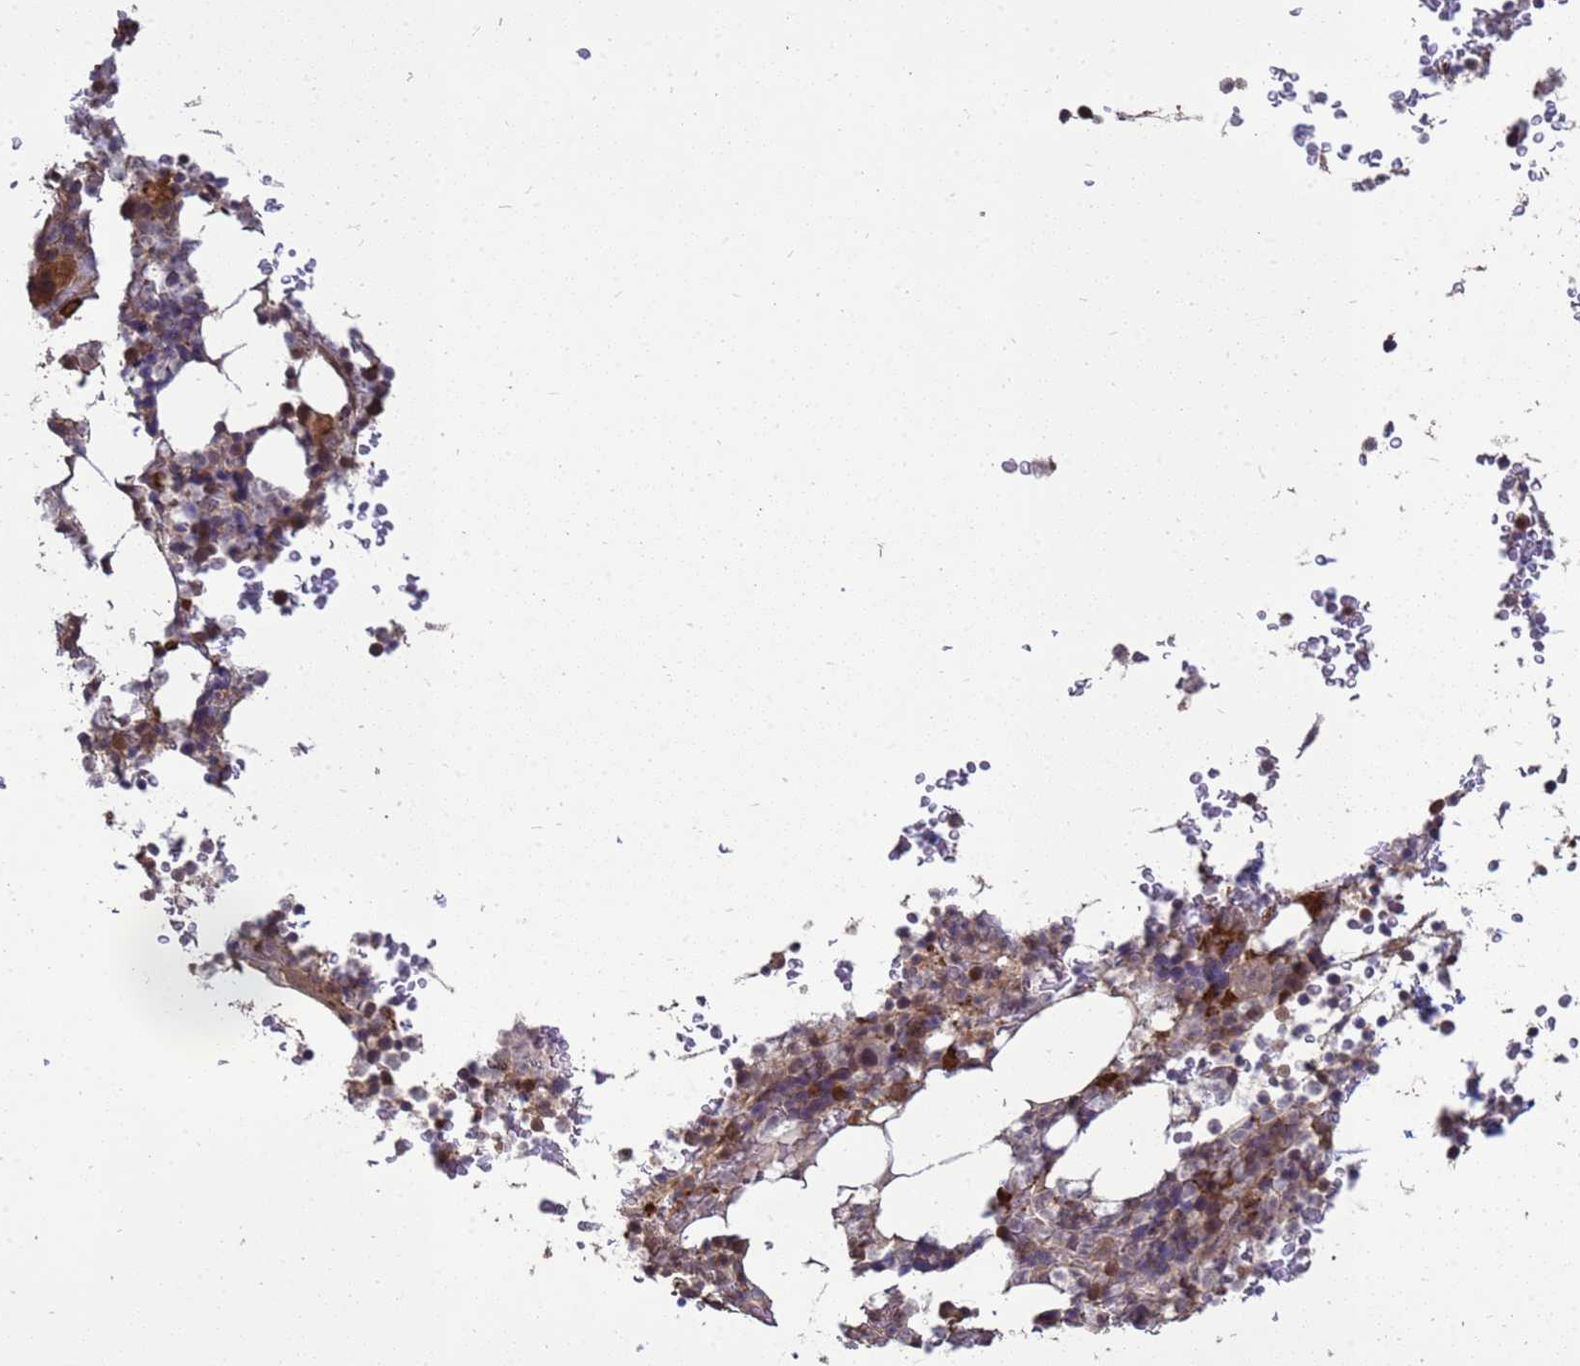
{"staining": {"intensity": "strong", "quantity": "<25%", "location": "cytoplasmic/membranous"}, "tissue": "bone marrow", "cell_type": "Hematopoietic cells", "image_type": "normal", "snomed": [{"axis": "morphology", "description": "Normal tissue, NOS"}, {"axis": "topography", "description": "Bone marrow"}], "caption": "Immunohistochemical staining of benign human bone marrow shows <25% levels of strong cytoplasmic/membranous protein staining in about <25% of hematopoietic cells.", "gene": "CRBN", "patient": {"sex": "male", "age": 58}}